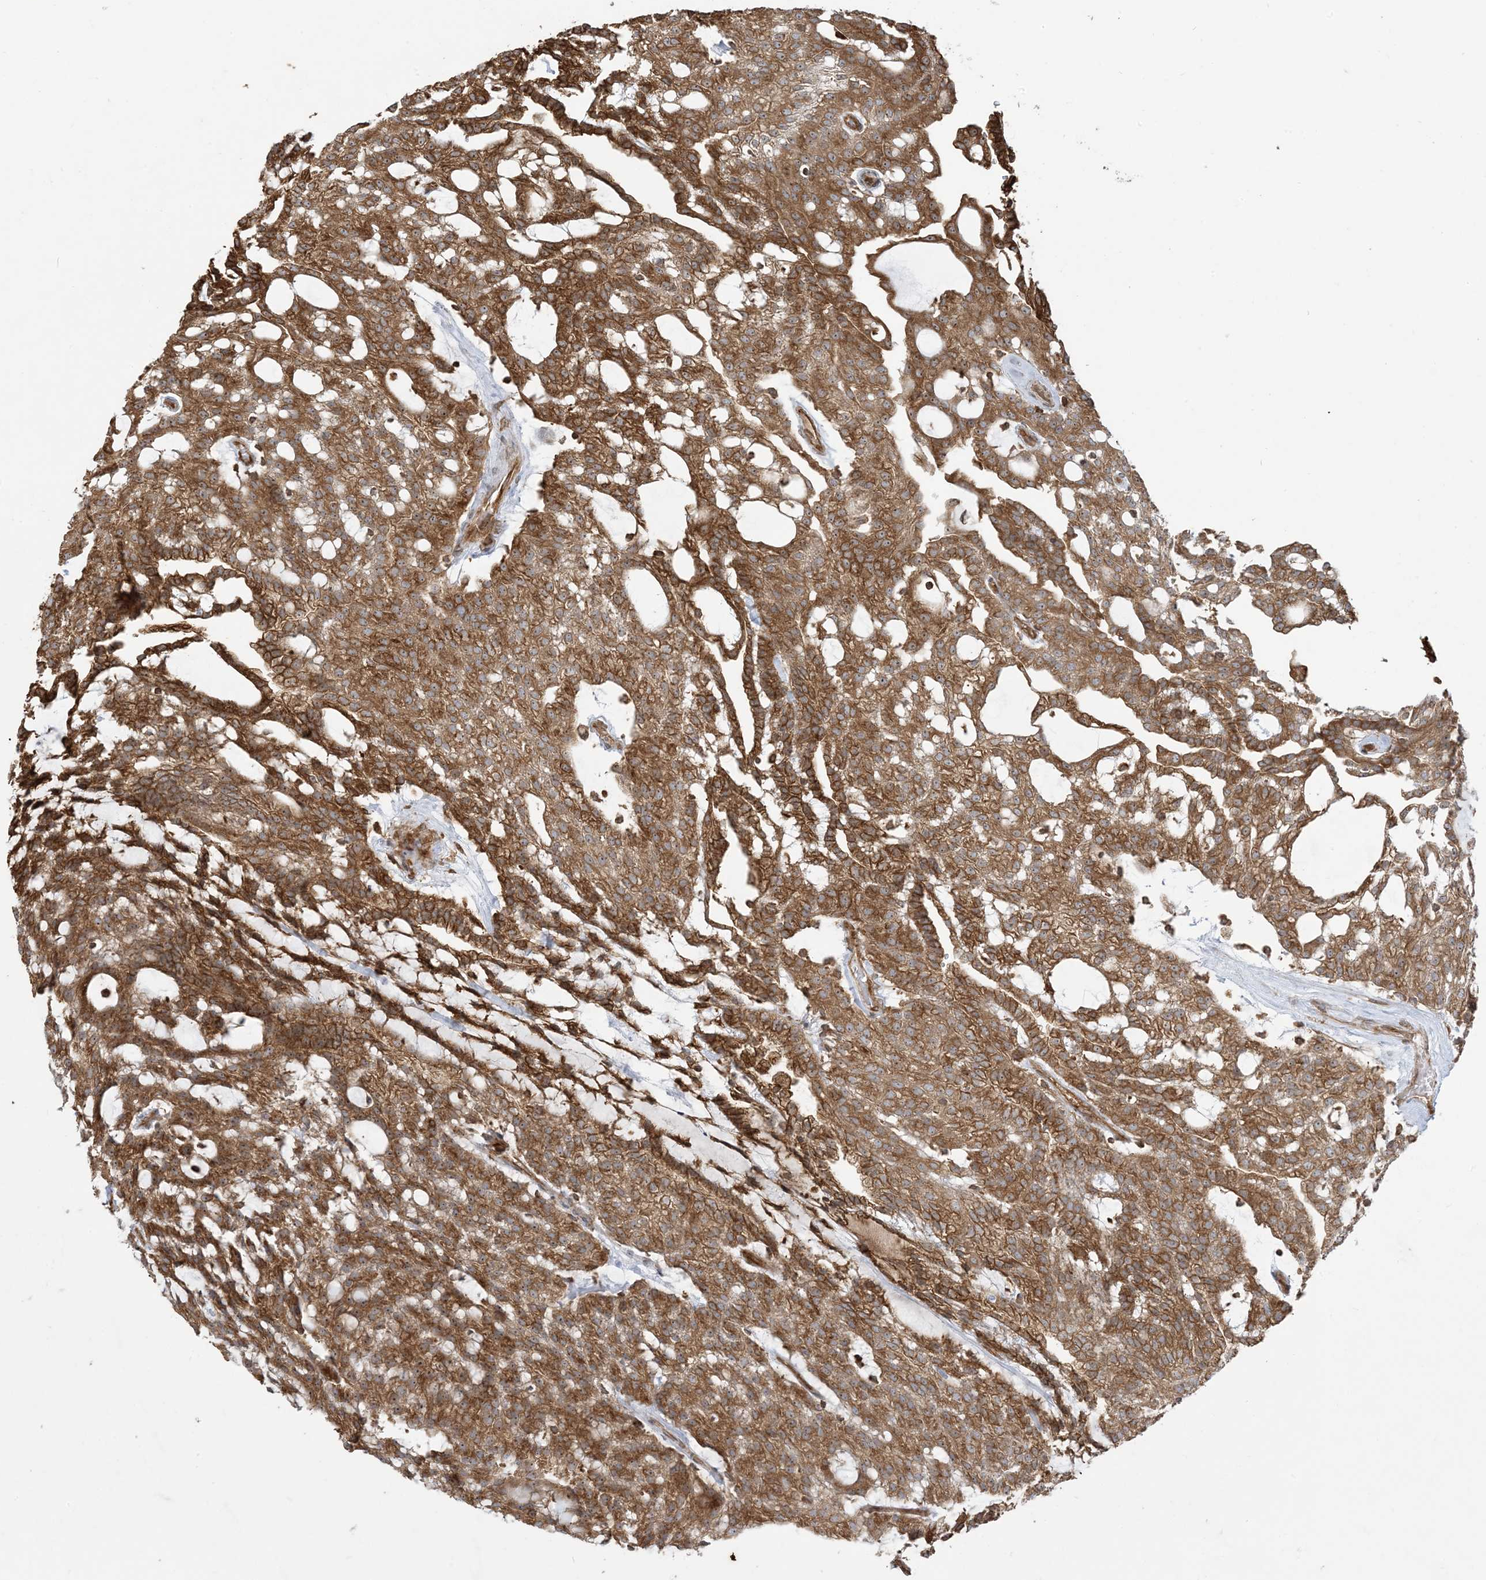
{"staining": {"intensity": "strong", "quantity": ">75%", "location": "cytoplasmic/membranous,nuclear"}, "tissue": "renal cancer", "cell_type": "Tumor cells", "image_type": "cancer", "snomed": [{"axis": "morphology", "description": "Adenocarcinoma, NOS"}, {"axis": "topography", "description": "Kidney"}], "caption": "Adenocarcinoma (renal) tissue exhibits strong cytoplasmic/membranous and nuclear expression in approximately >75% of tumor cells, visualized by immunohistochemistry.", "gene": "SRP72", "patient": {"sex": "male", "age": 63}}